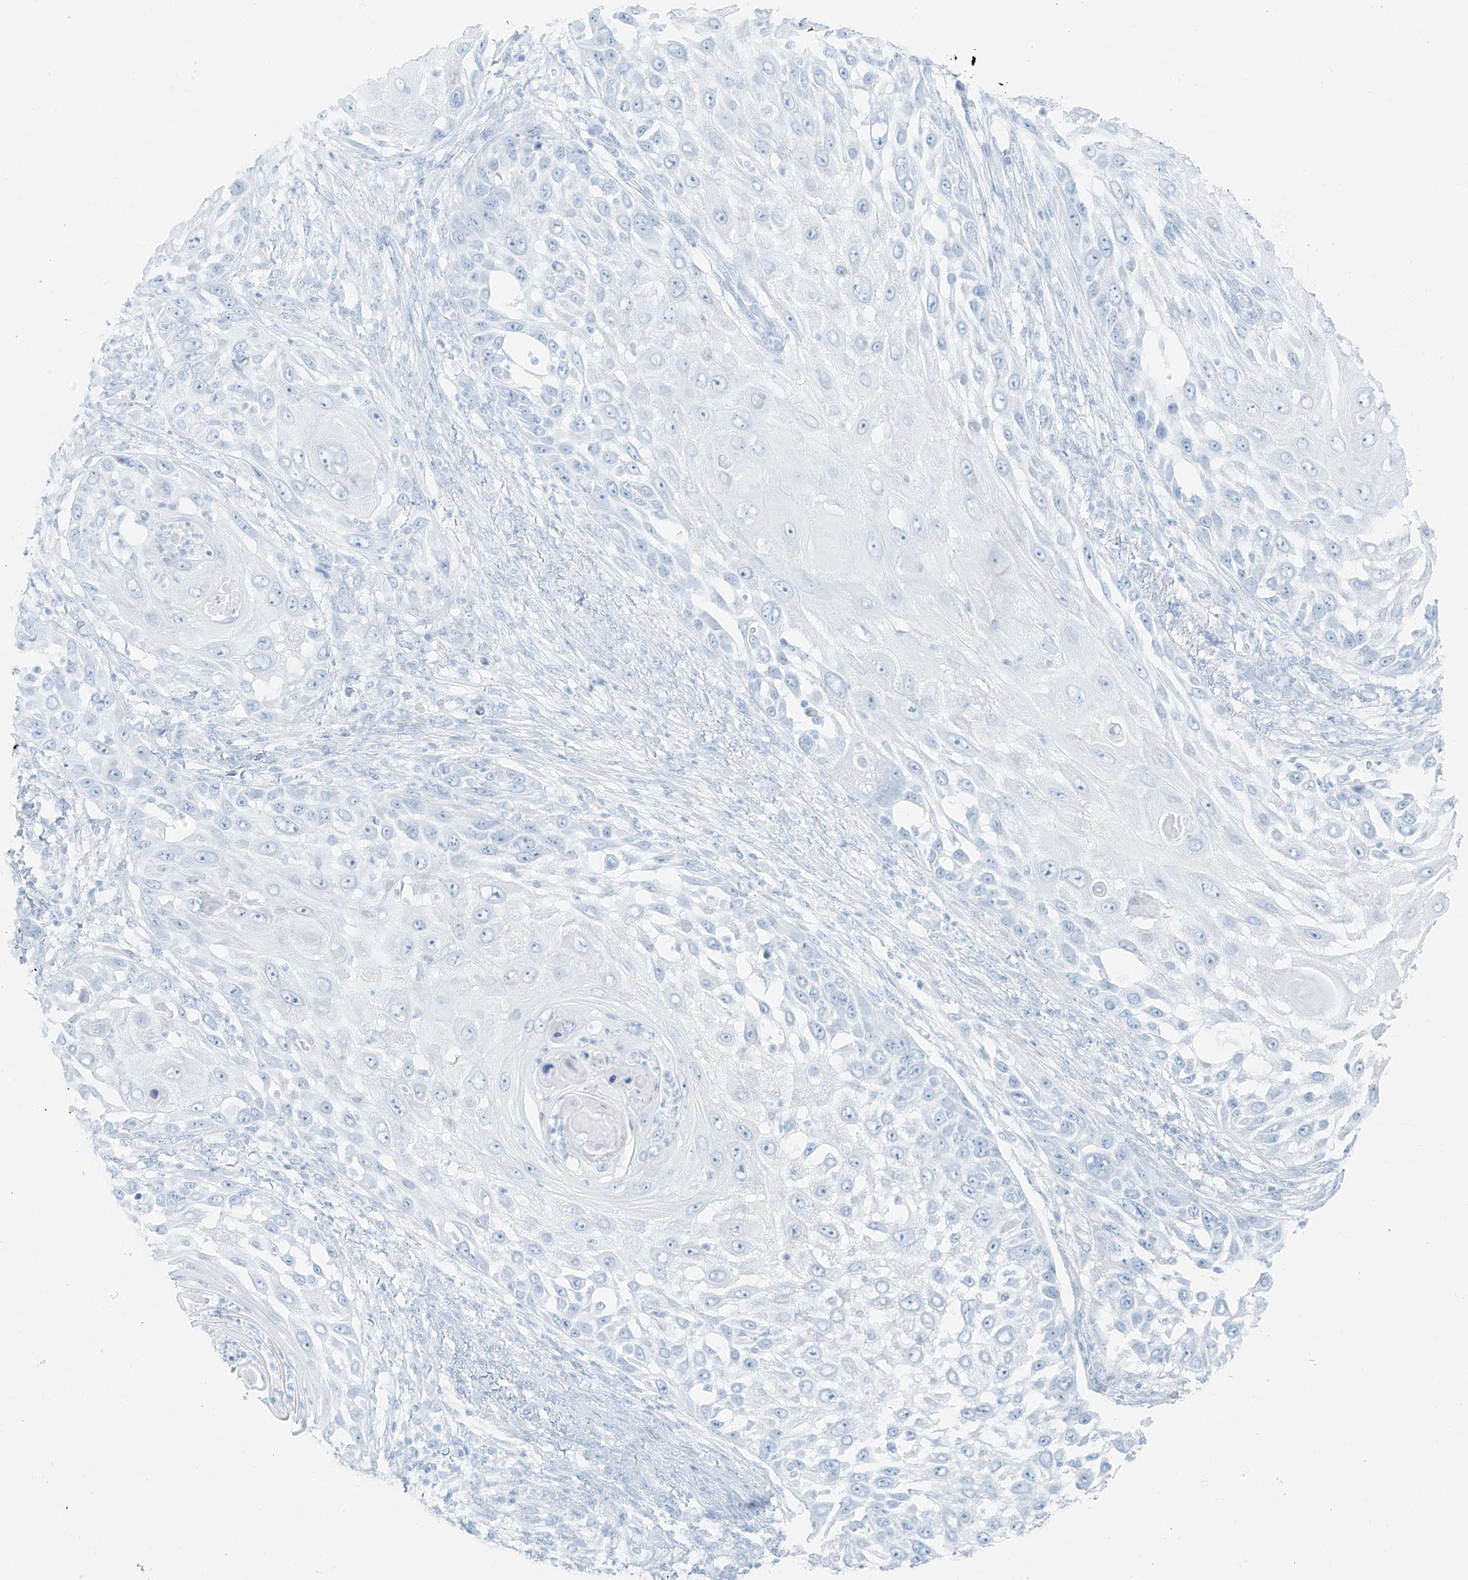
{"staining": {"intensity": "negative", "quantity": "none", "location": "none"}, "tissue": "skin cancer", "cell_type": "Tumor cells", "image_type": "cancer", "snomed": [{"axis": "morphology", "description": "Squamous cell carcinoma, NOS"}, {"axis": "topography", "description": "Skin"}], "caption": "Human skin squamous cell carcinoma stained for a protein using IHC displays no staining in tumor cells.", "gene": "FSTL1", "patient": {"sex": "female", "age": 44}}